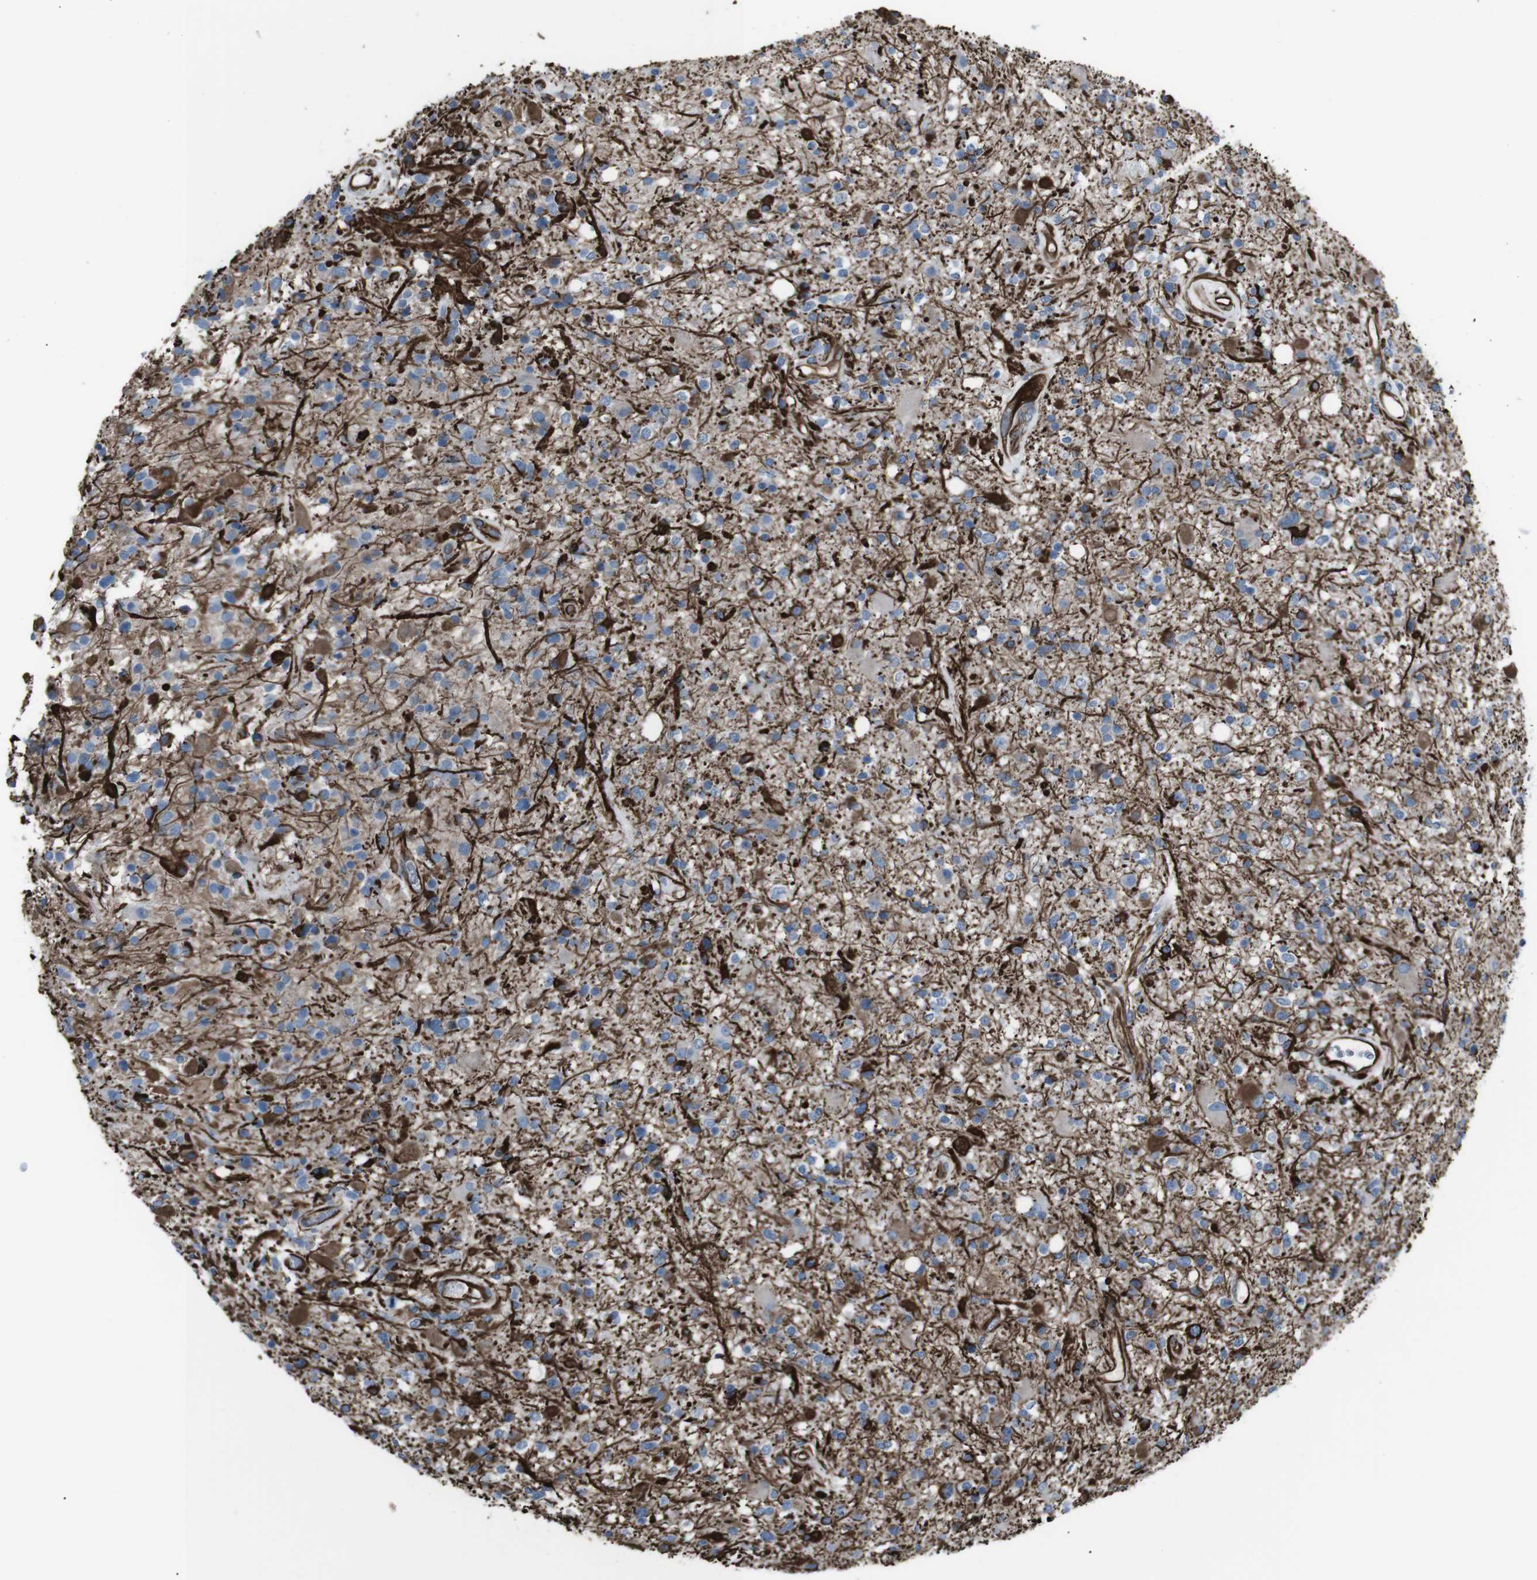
{"staining": {"intensity": "moderate", "quantity": "<25%", "location": "cytoplasmic/membranous"}, "tissue": "glioma", "cell_type": "Tumor cells", "image_type": "cancer", "snomed": [{"axis": "morphology", "description": "Glioma, malignant, High grade"}, {"axis": "topography", "description": "Brain"}], "caption": "Glioma stained with a brown dye displays moderate cytoplasmic/membranous positive positivity in about <25% of tumor cells.", "gene": "ZDHHC6", "patient": {"sex": "male", "age": 33}}